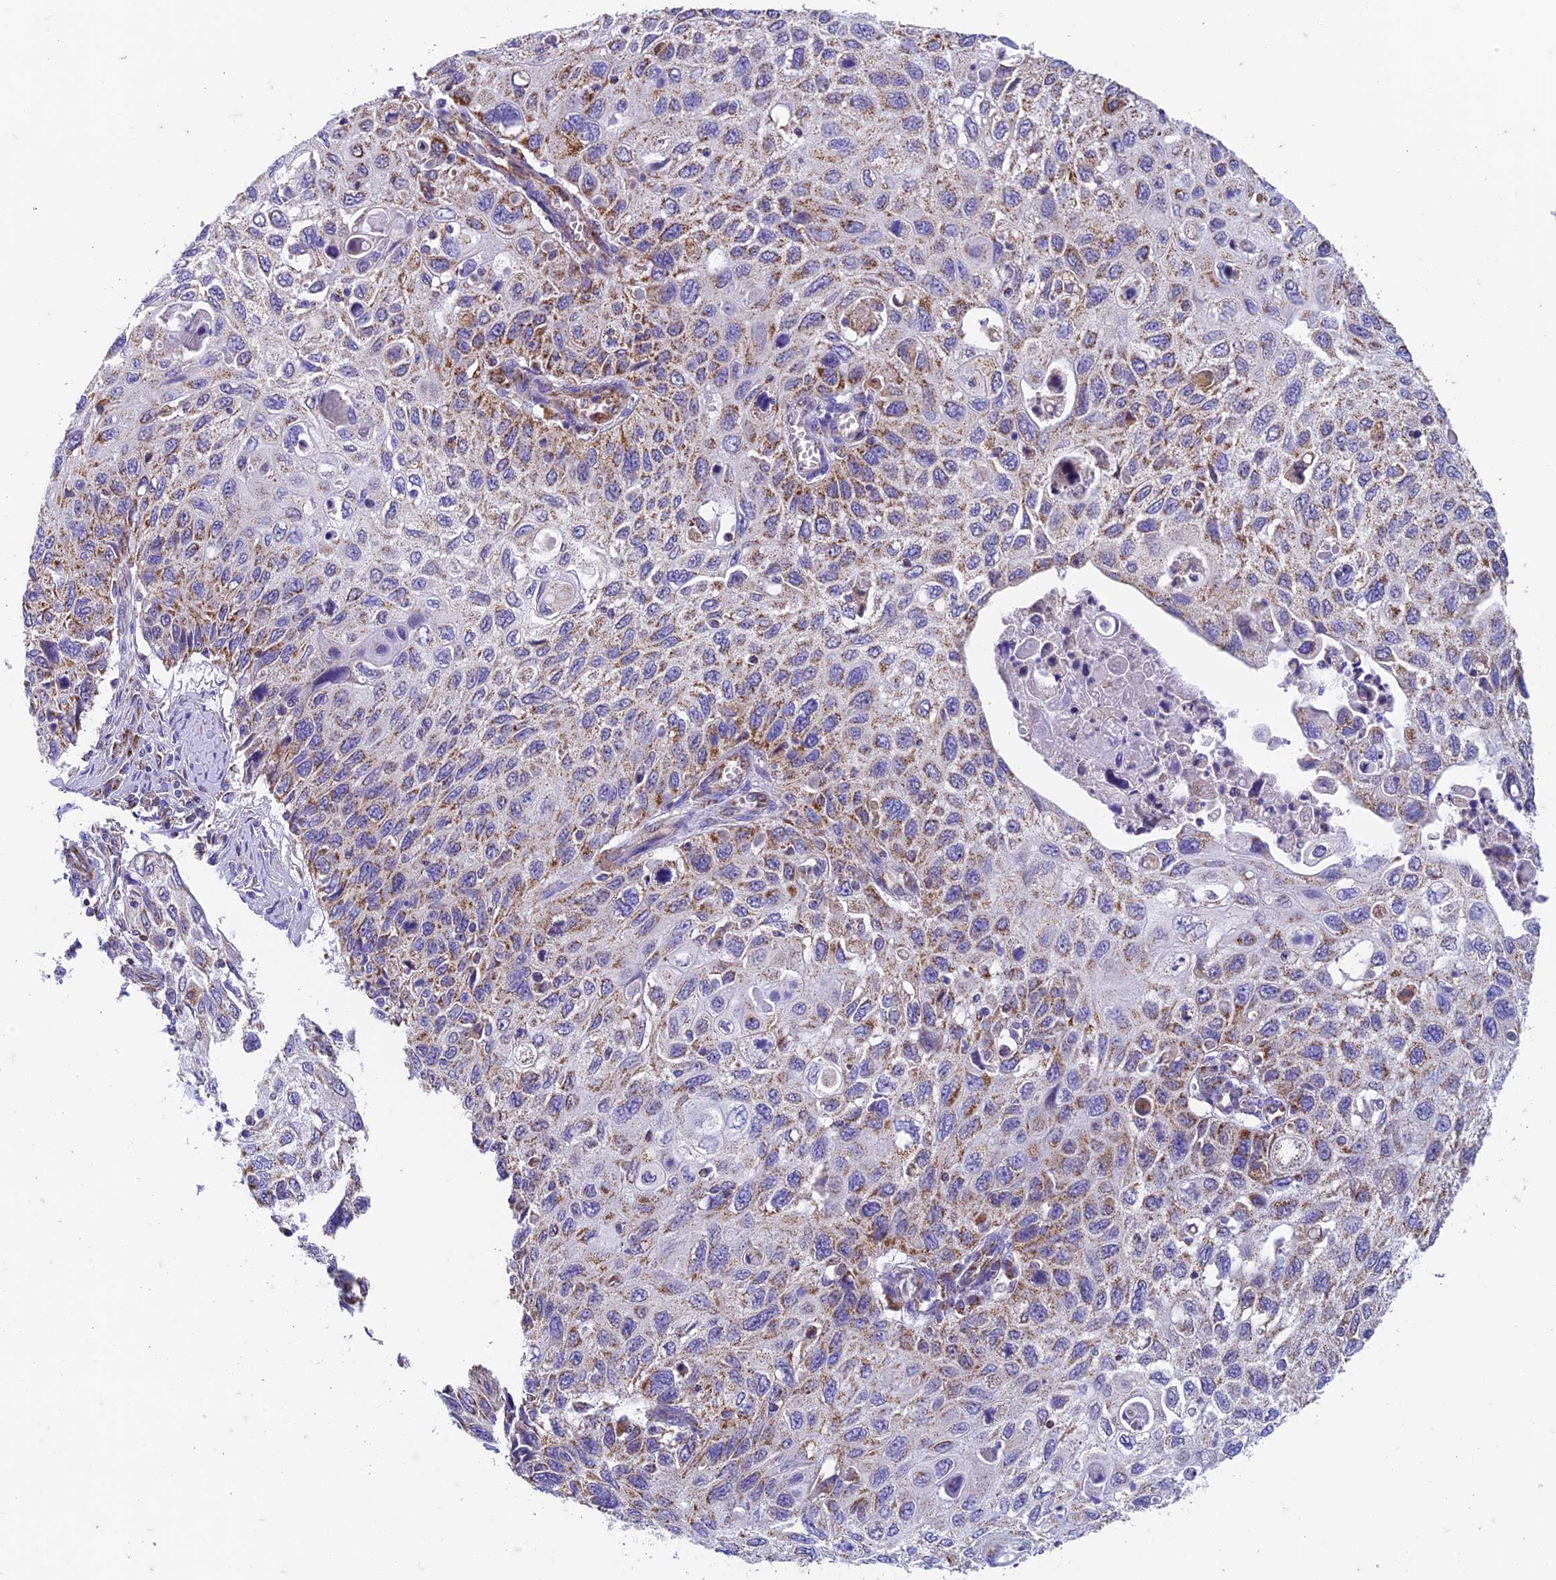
{"staining": {"intensity": "moderate", "quantity": "25%-75%", "location": "cytoplasmic/membranous"}, "tissue": "cervical cancer", "cell_type": "Tumor cells", "image_type": "cancer", "snomed": [{"axis": "morphology", "description": "Squamous cell carcinoma, NOS"}, {"axis": "topography", "description": "Cervix"}], "caption": "Moderate cytoplasmic/membranous protein positivity is present in about 25%-75% of tumor cells in cervical cancer.", "gene": "ZNF181", "patient": {"sex": "female", "age": 70}}